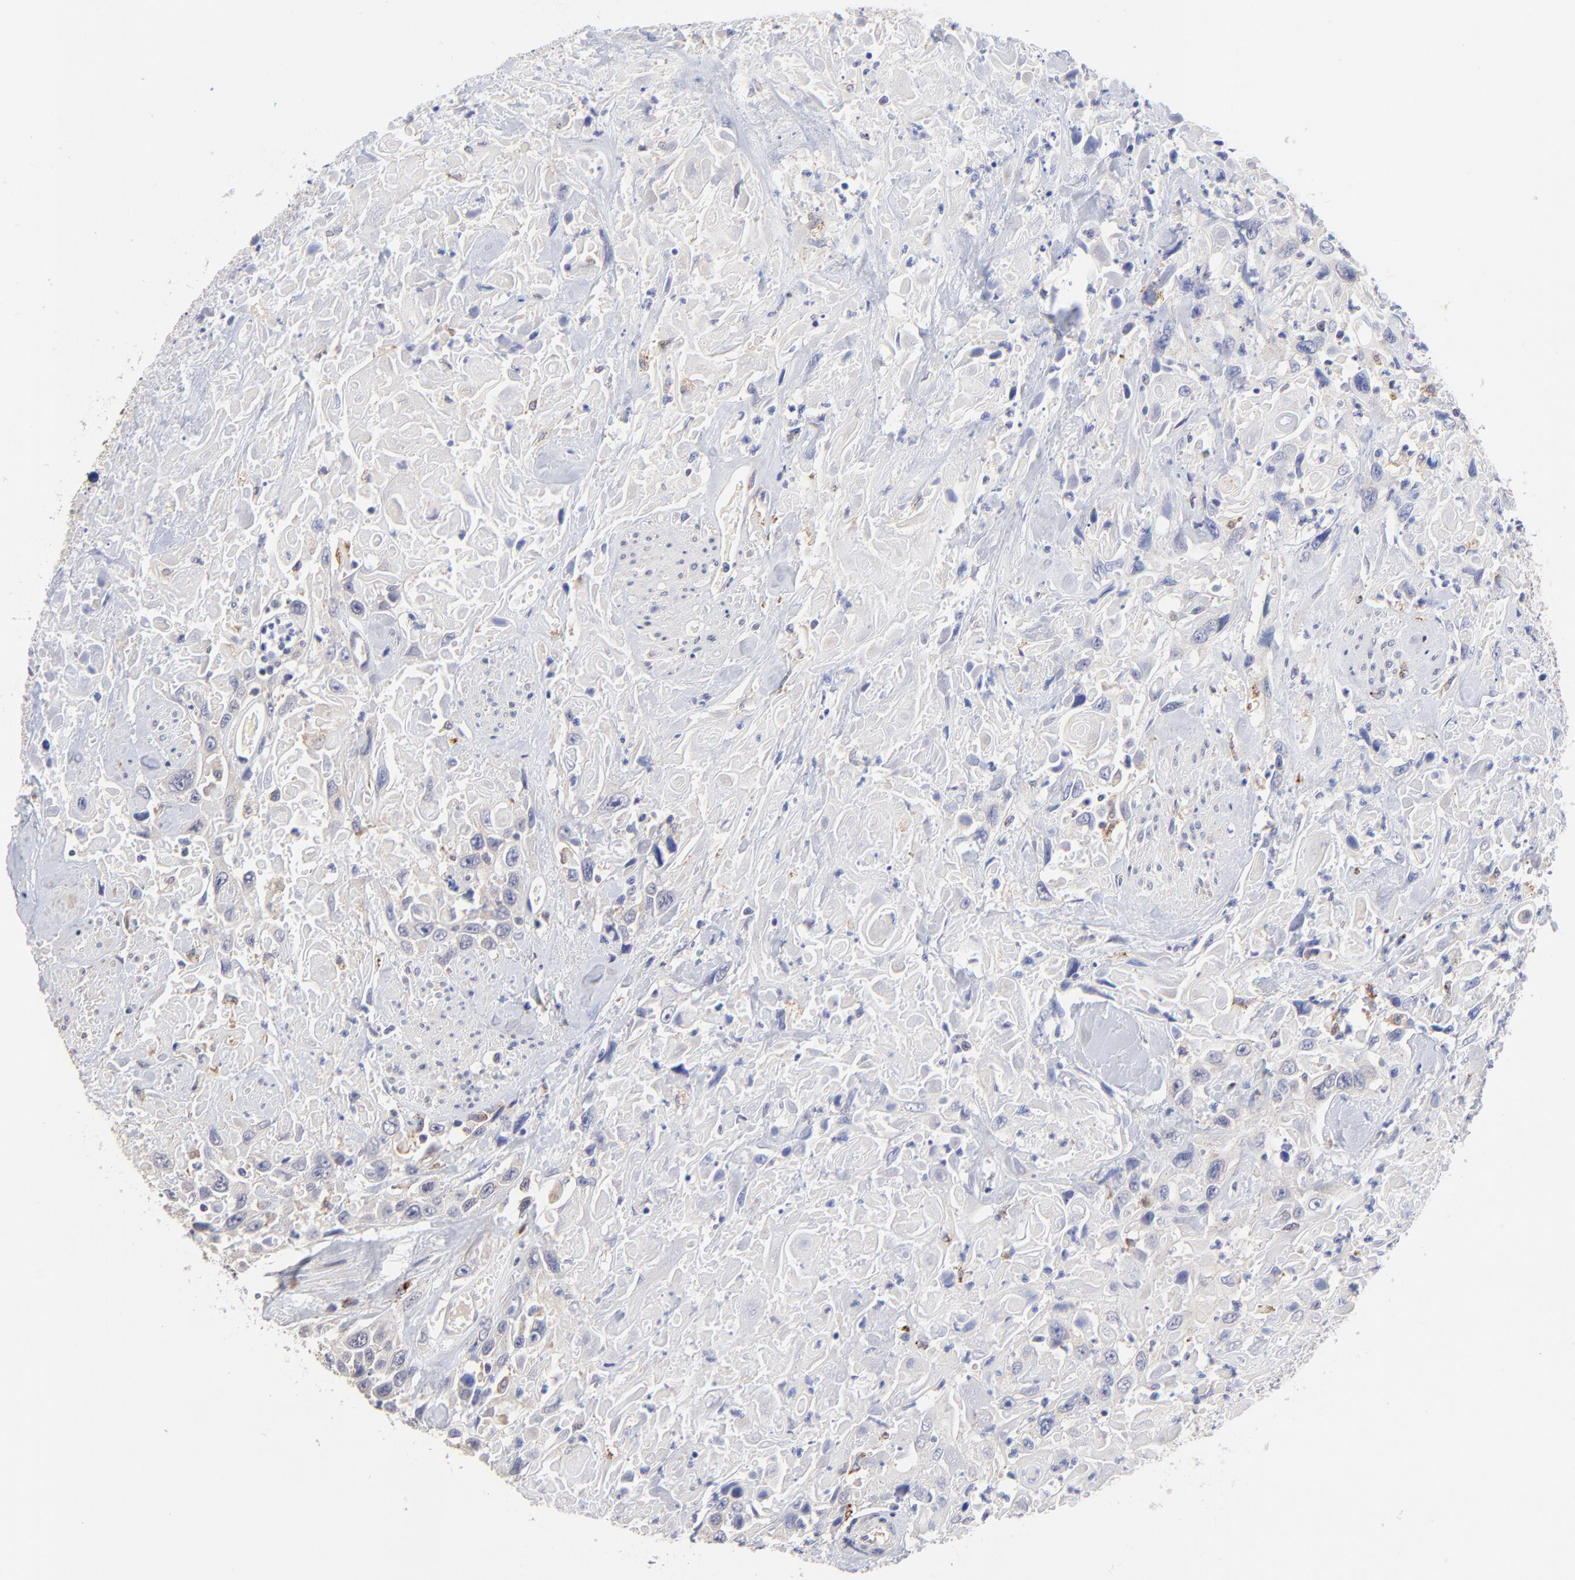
{"staining": {"intensity": "negative", "quantity": "none", "location": "none"}, "tissue": "urothelial cancer", "cell_type": "Tumor cells", "image_type": "cancer", "snomed": [{"axis": "morphology", "description": "Urothelial carcinoma, High grade"}, {"axis": "topography", "description": "Urinary bladder"}], "caption": "An IHC photomicrograph of high-grade urothelial carcinoma is shown. There is no staining in tumor cells of high-grade urothelial carcinoma.", "gene": "PDE4B", "patient": {"sex": "female", "age": 84}}